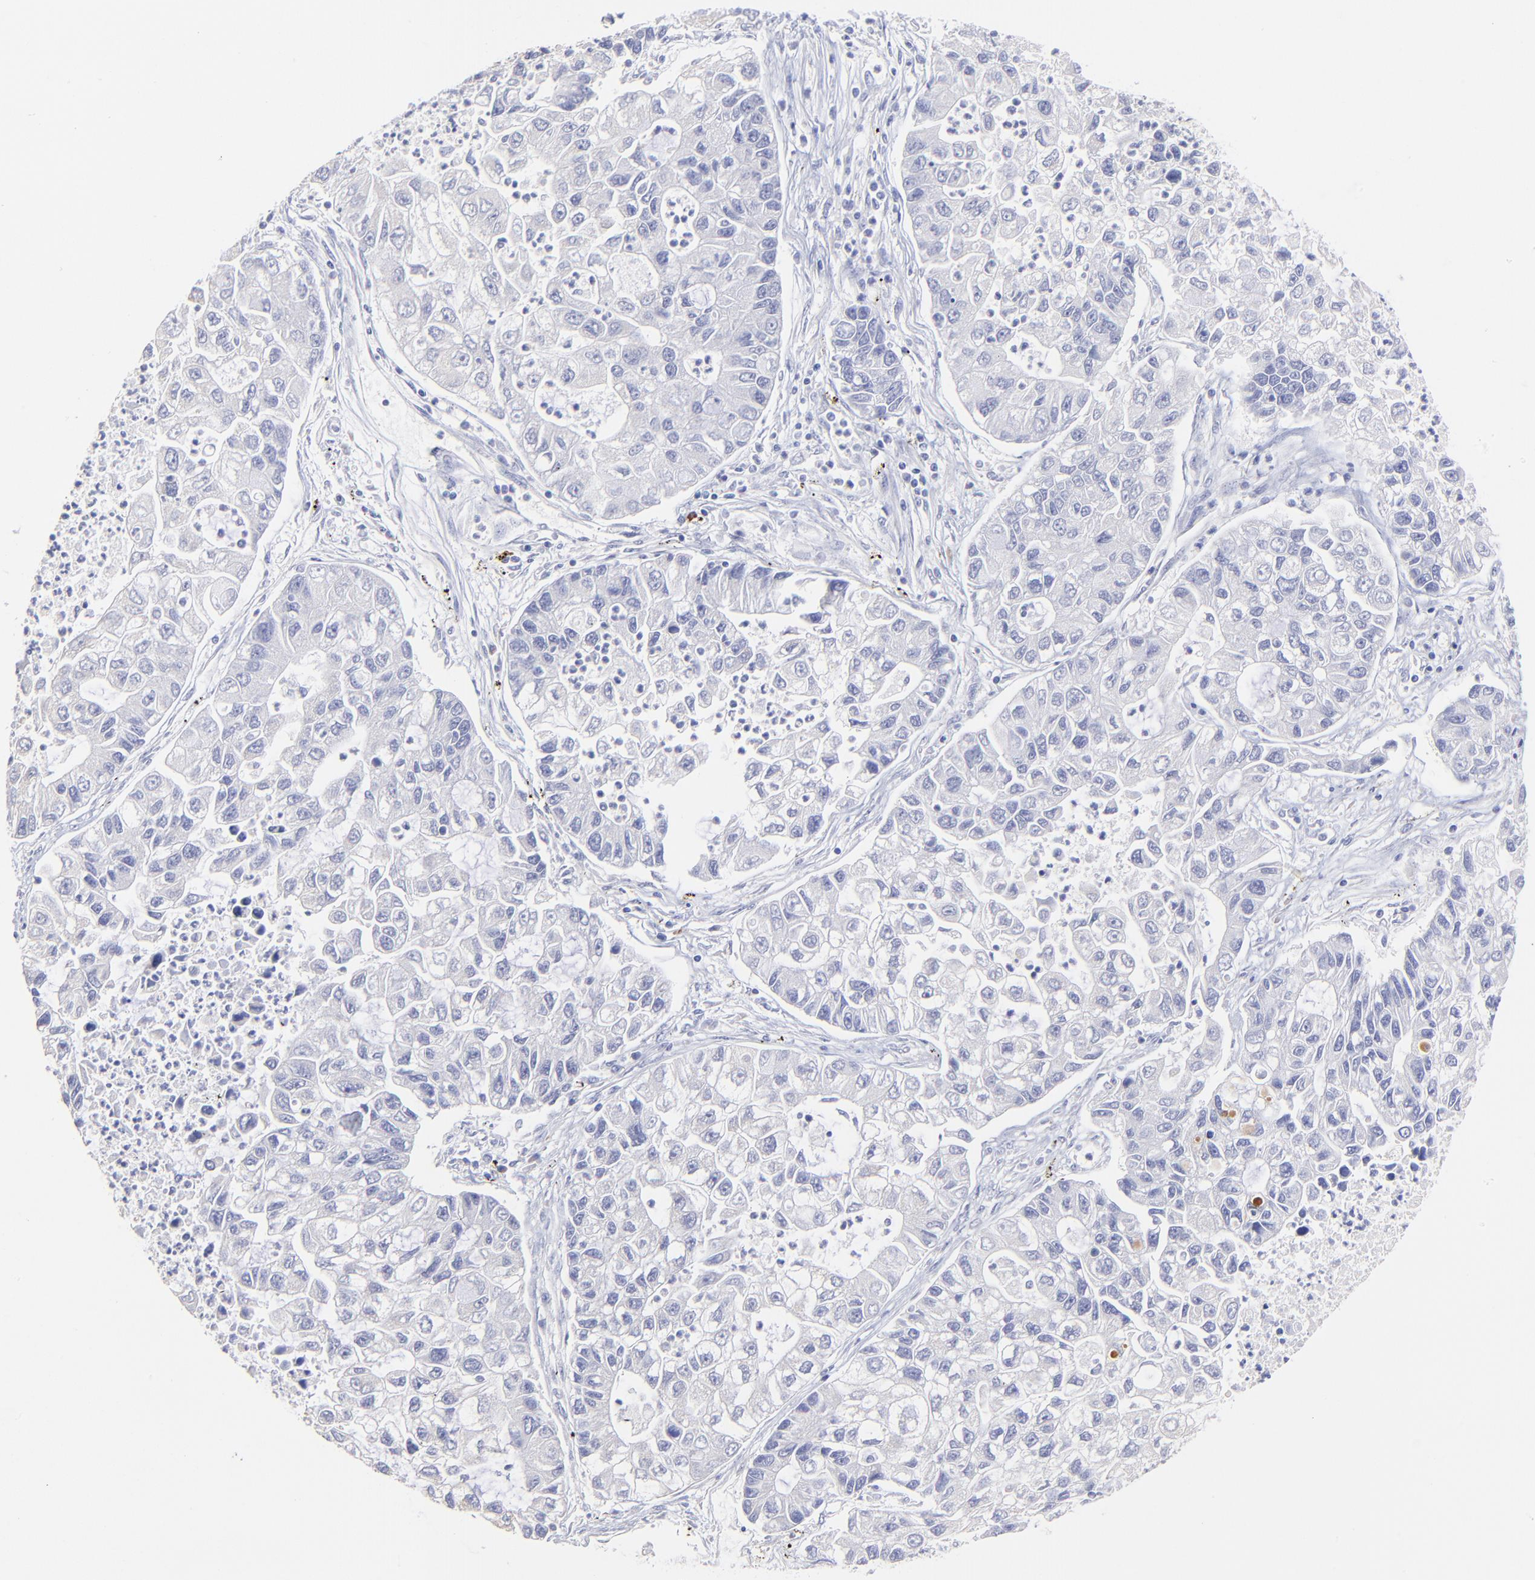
{"staining": {"intensity": "negative", "quantity": "none", "location": "none"}, "tissue": "lung cancer", "cell_type": "Tumor cells", "image_type": "cancer", "snomed": [{"axis": "morphology", "description": "Adenocarcinoma, NOS"}, {"axis": "topography", "description": "Lung"}], "caption": "Tumor cells show no significant staining in adenocarcinoma (lung). (DAB (3,3'-diaminobenzidine) immunohistochemistry (IHC) with hematoxylin counter stain).", "gene": "ASB9", "patient": {"sex": "female", "age": 51}}